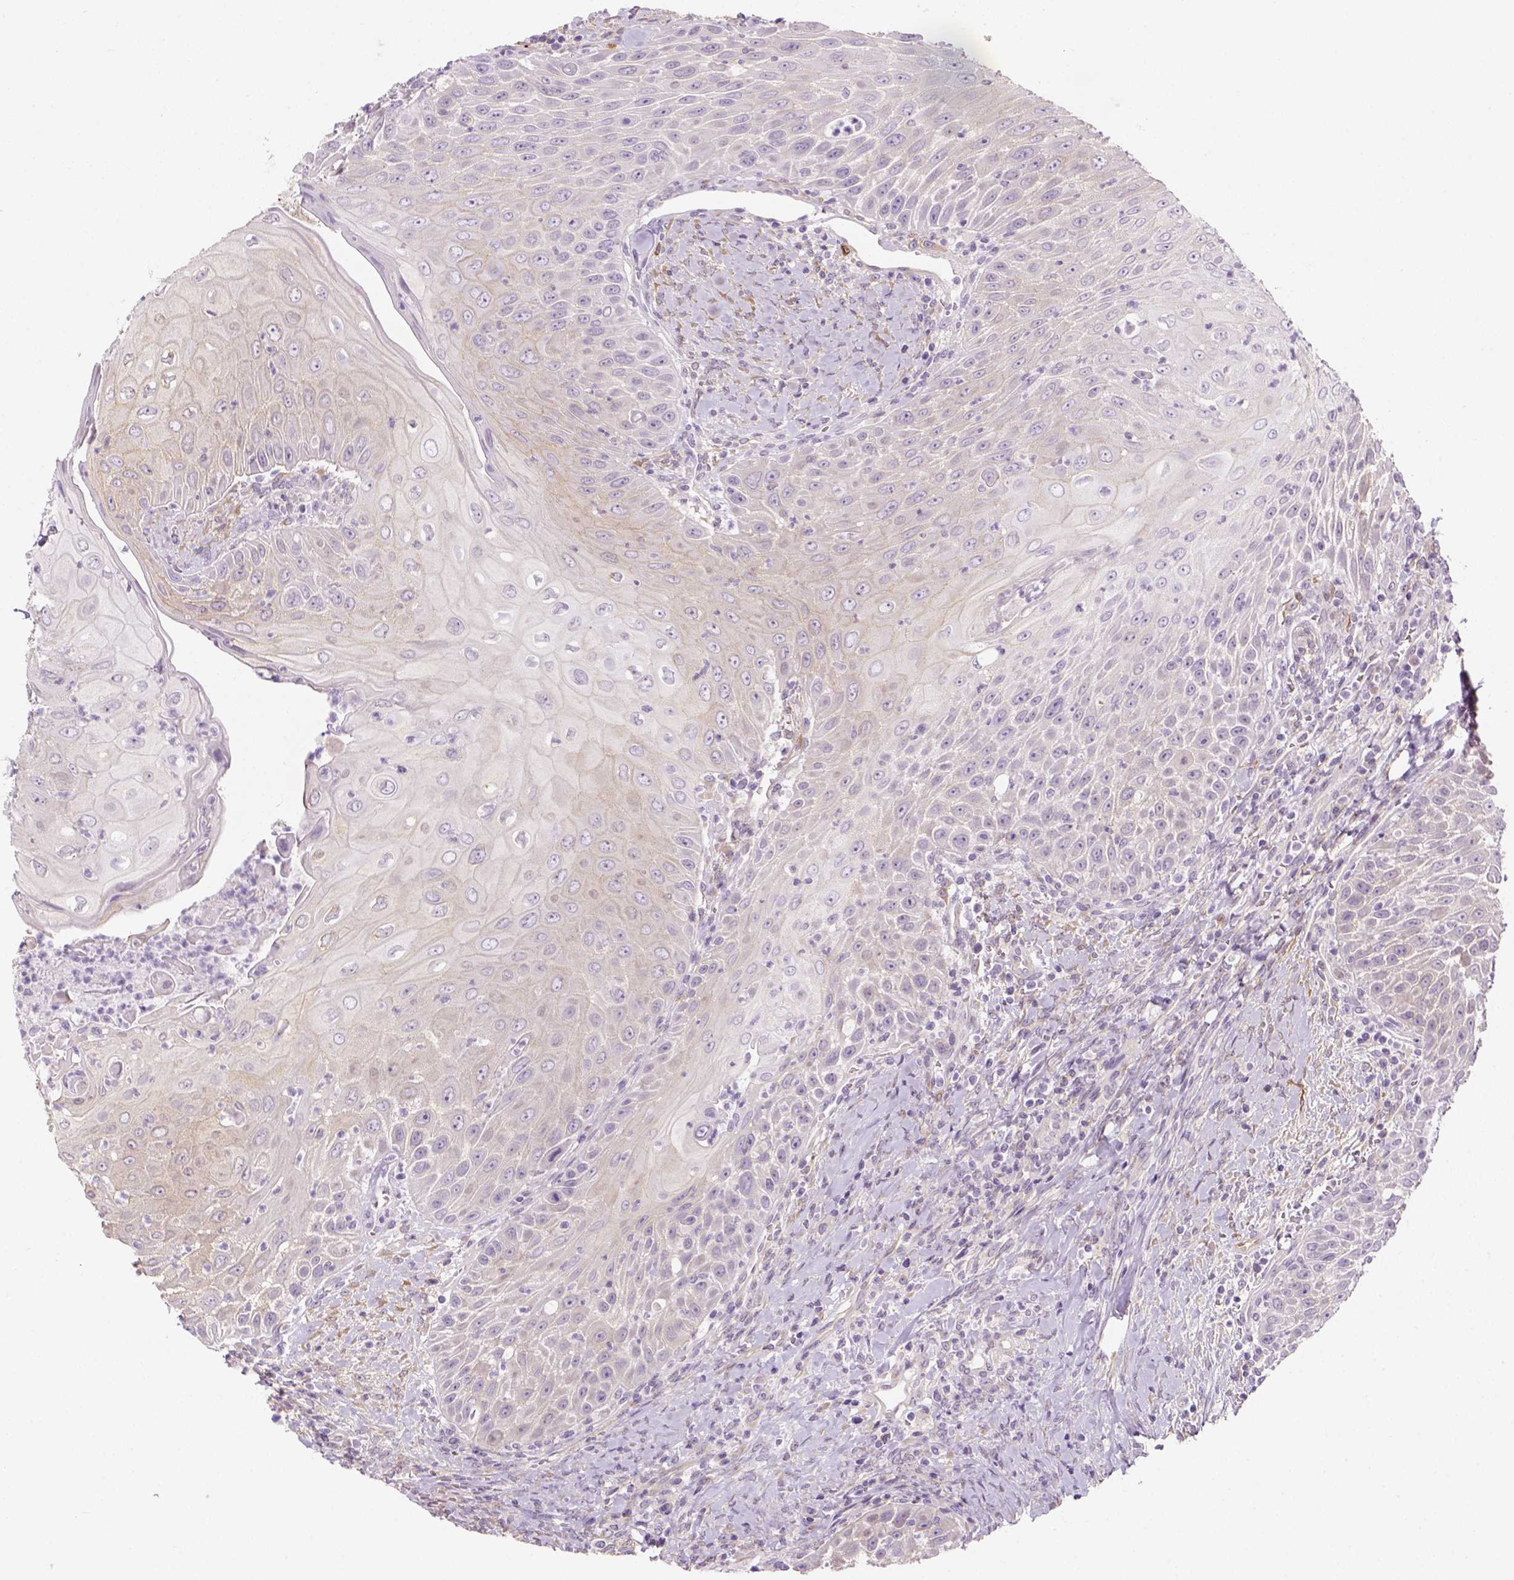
{"staining": {"intensity": "negative", "quantity": "none", "location": "none"}, "tissue": "head and neck cancer", "cell_type": "Tumor cells", "image_type": "cancer", "snomed": [{"axis": "morphology", "description": "Squamous cell carcinoma, NOS"}, {"axis": "topography", "description": "Head-Neck"}], "caption": "Immunohistochemical staining of human squamous cell carcinoma (head and neck) demonstrates no significant expression in tumor cells. (DAB IHC visualized using brightfield microscopy, high magnification).", "gene": "CACNB1", "patient": {"sex": "male", "age": 69}}